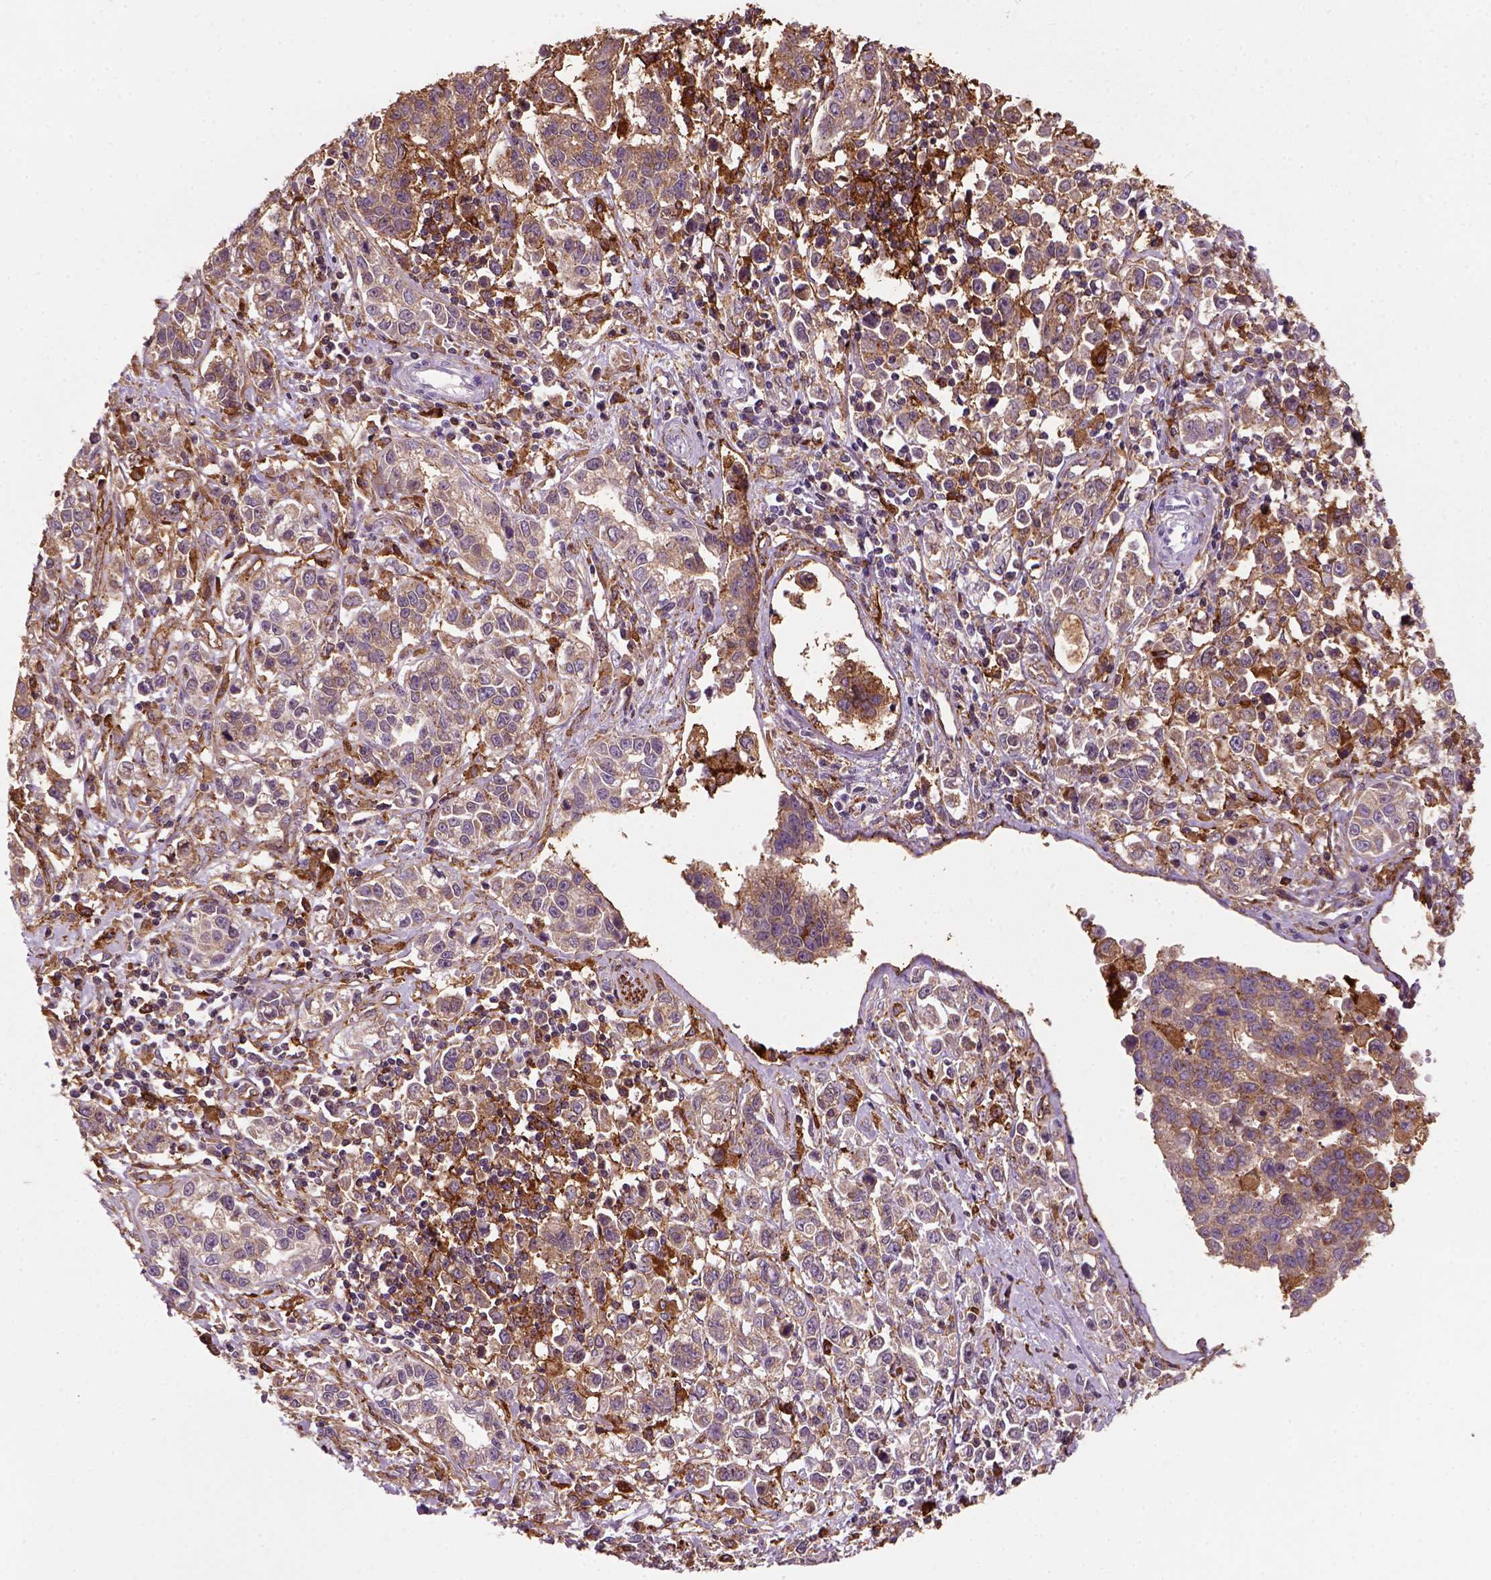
{"staining": {"intensity": "moderate", "quantity": "25%-75%", "location": "cytoplasmic/membranous"}, "tissue": "stomach cancer", "cell_type": "Tumor cells", "image_type": "cancer", "snomed": [{"axis": "morphology", "description": "Adenocarcinoma, NOS"}, {"axis": "topography", "description": "Stomach"}], "caption": "Tumor cells reveal medium levels of moderate cytoplasmic/membranous positivity in about 25%-75% of cells in stomach cancer (adenocarcinoma). (DAB = brown stain, brightfield microscopy at high magnification).", "gene": "MARCKS", "patient": {"sex": "male", "age": 93}}